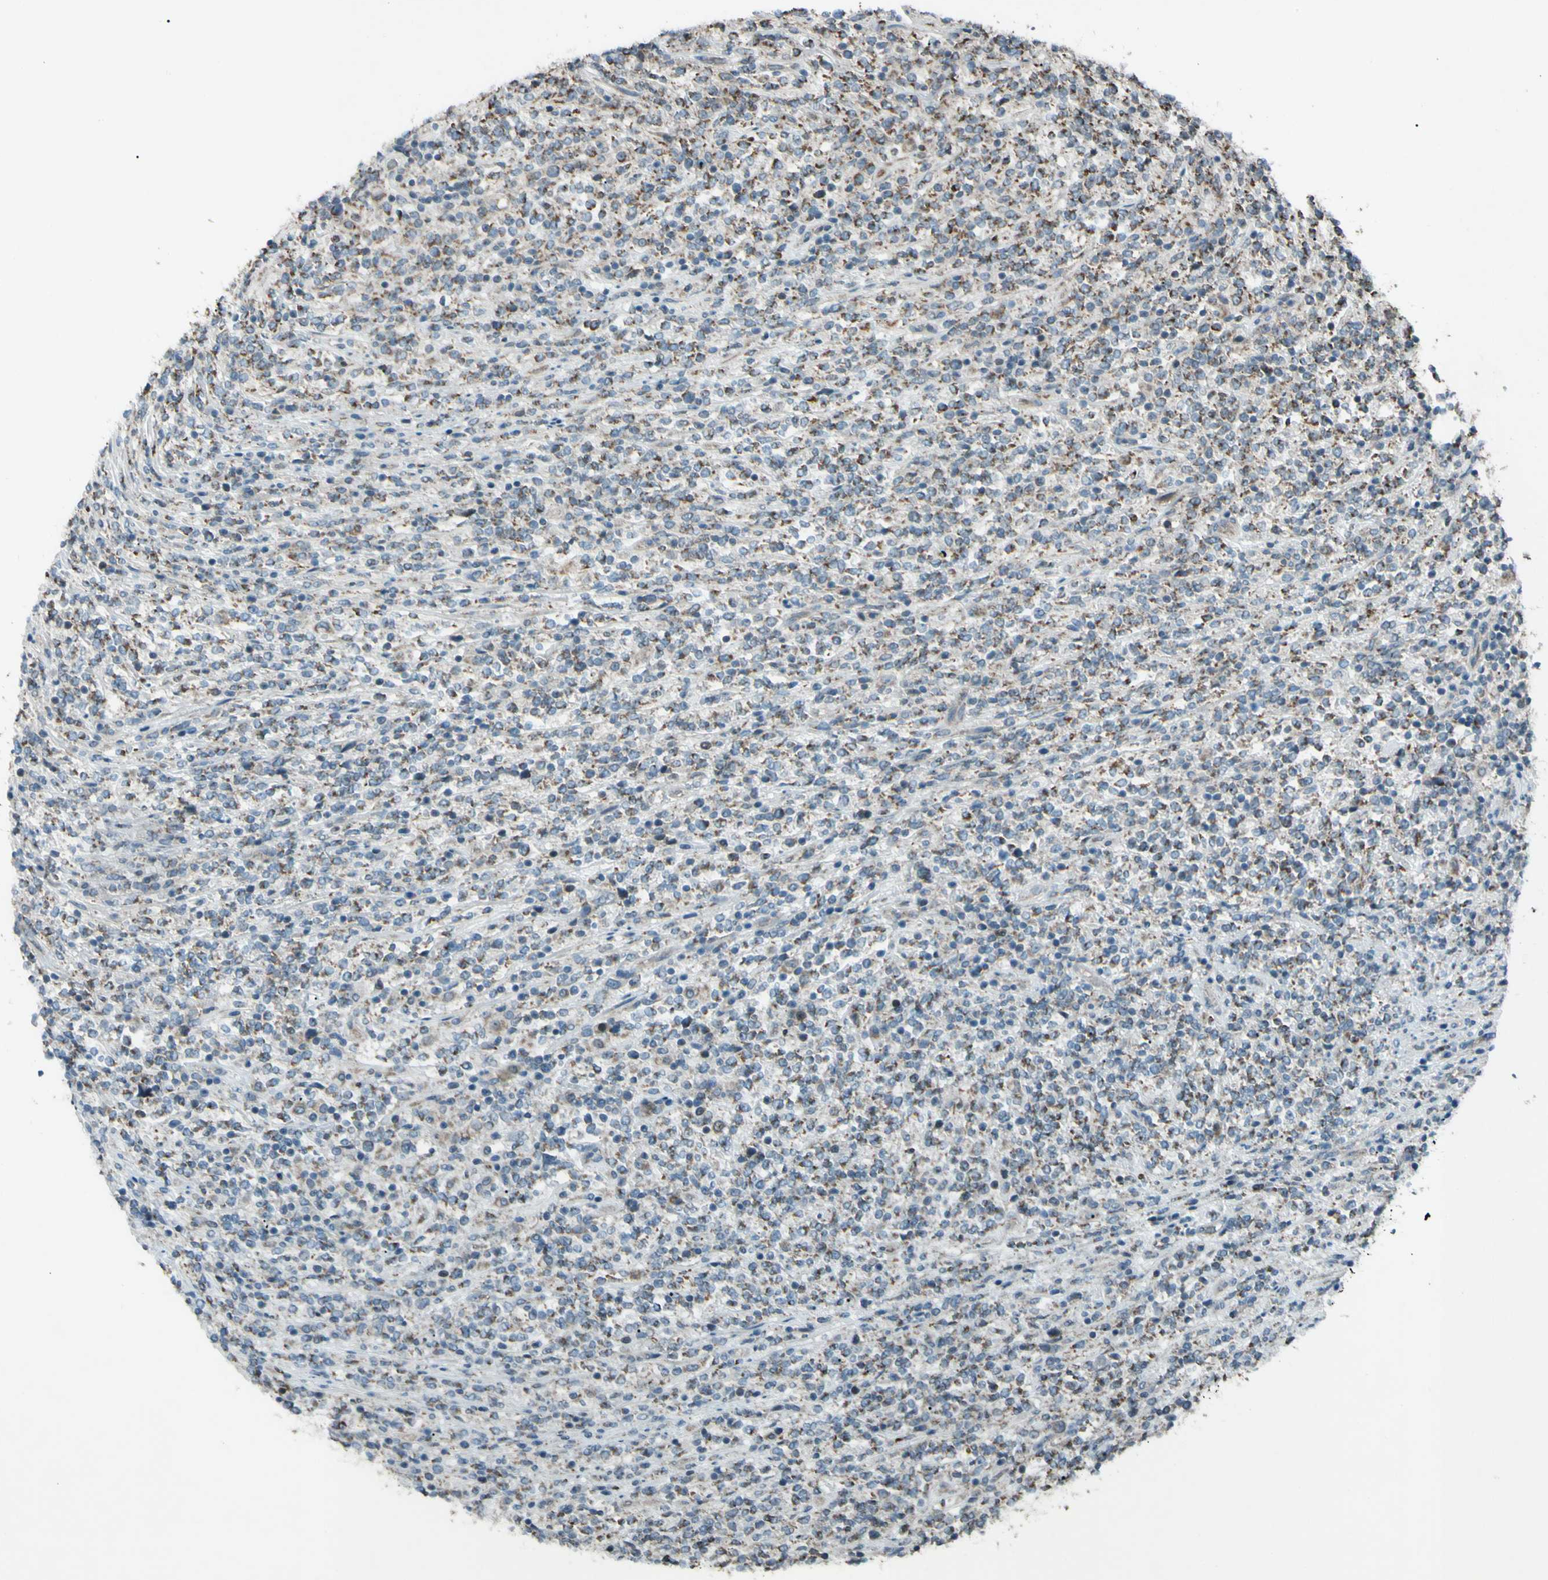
{"staining": {"intensity": "moderate", "quantity": "25%-75%", "location": "cytoplasmic/membranous"}, "tissue": "lymphoma", "cell_type": "Tumor cells", "image_type": "cancer", "snomed": [{"axis": "morphology", "description": "Malignant lymphoma, non-Hodgkin's type, High grade"}, {"axis": "topography", "description": "Soft tissue"}], "caption": "Lymphoma stained with DAB immunohistochemistry (IHC) exhibits medium levels of moderate cytoplasmic/membranous staining in about 25%-75% of tumor cells.", "gene": "ACOT8", "patient": {"sex": "male", "age": 18}}